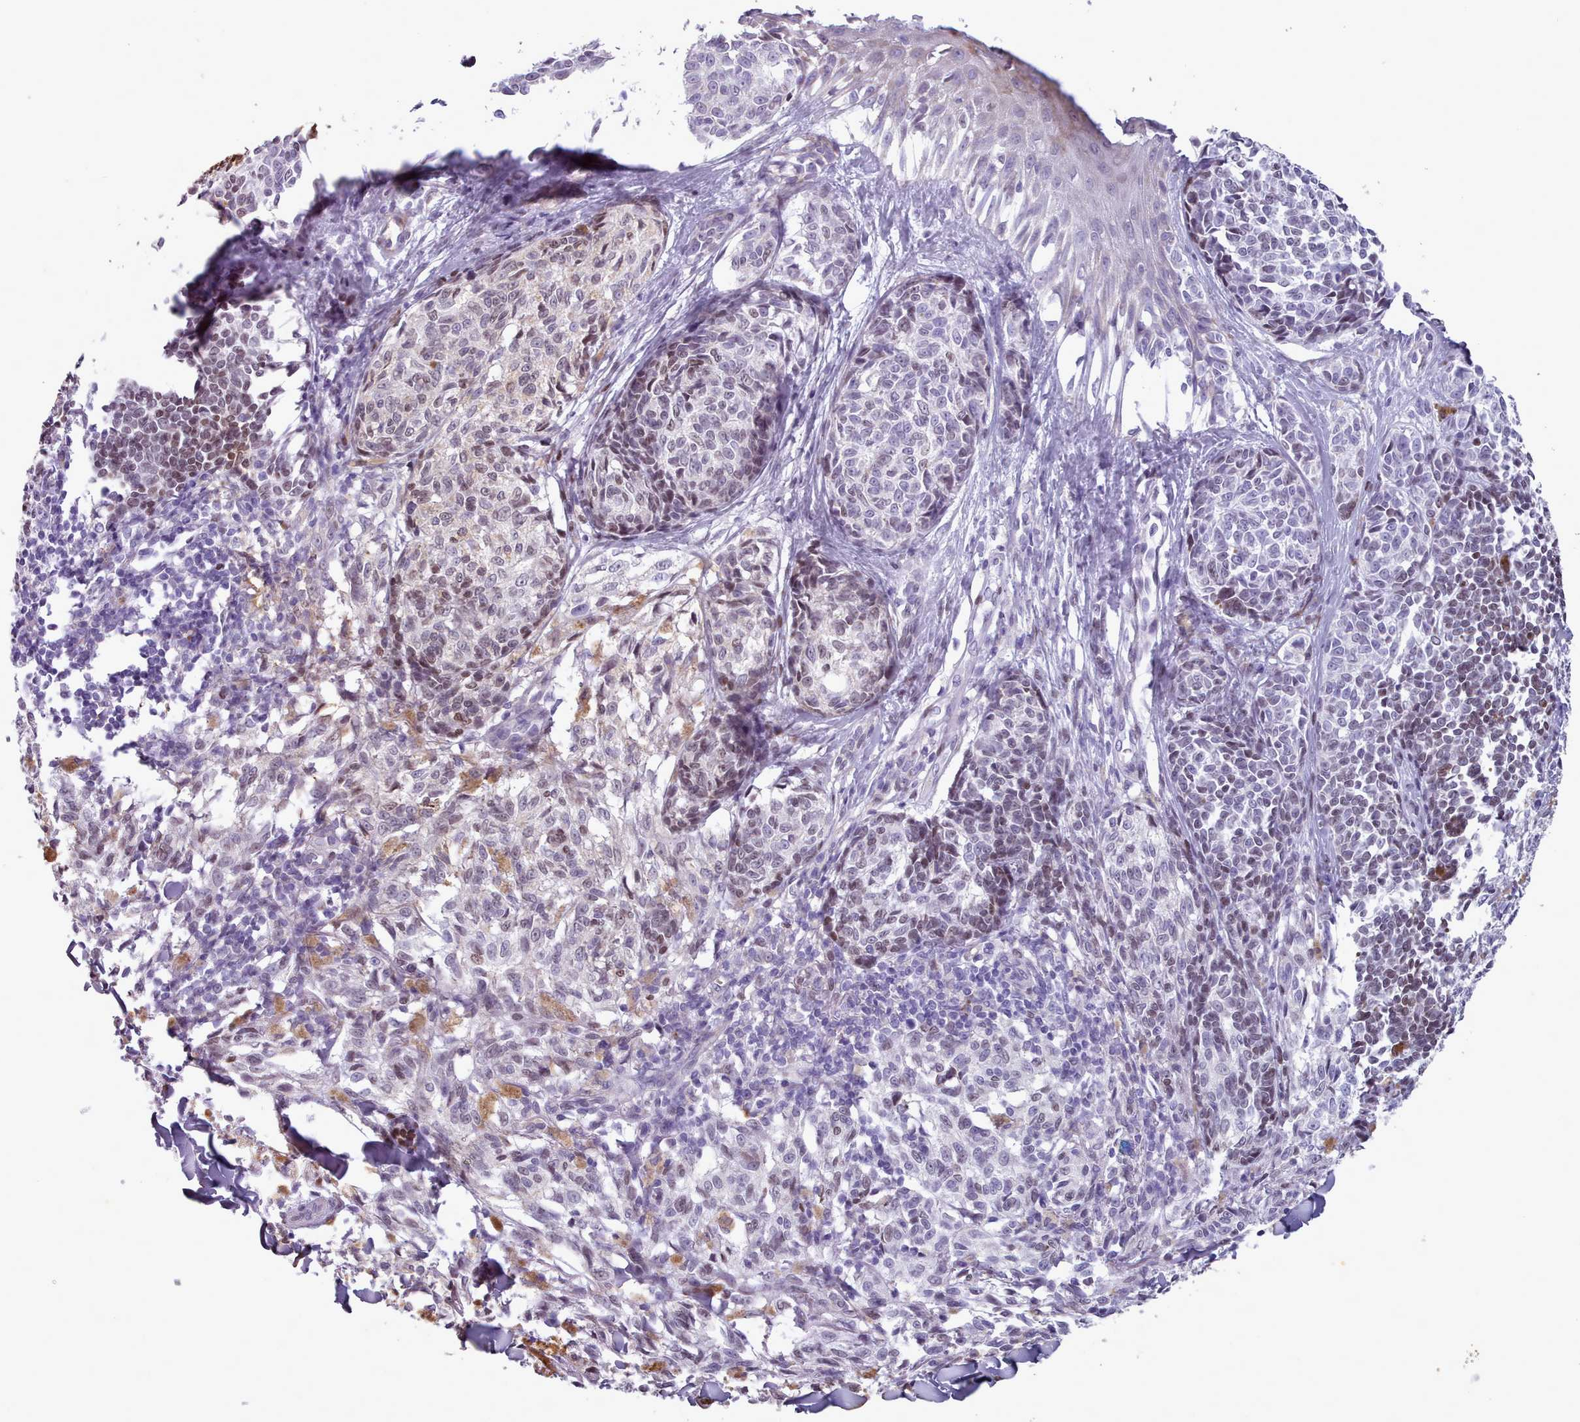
{"staining": {"intensity": "weak", "quantity": "<25%", "location": "nuclear"}, "tissue": "melanoma", "cell_type": "Tumor cells", "image_type": "cancer", "snomed": [{"axis": "morphology", "description": "Malignant melanoma, NOS"}, {"axis": "topography", "description": "Skin of upper extremity"}], "caption": "Tumor cells show no significant protein positivity in malignant melanoma.", "gene": "KCNT2", "patient": {"sex": "male", "age": 40}}